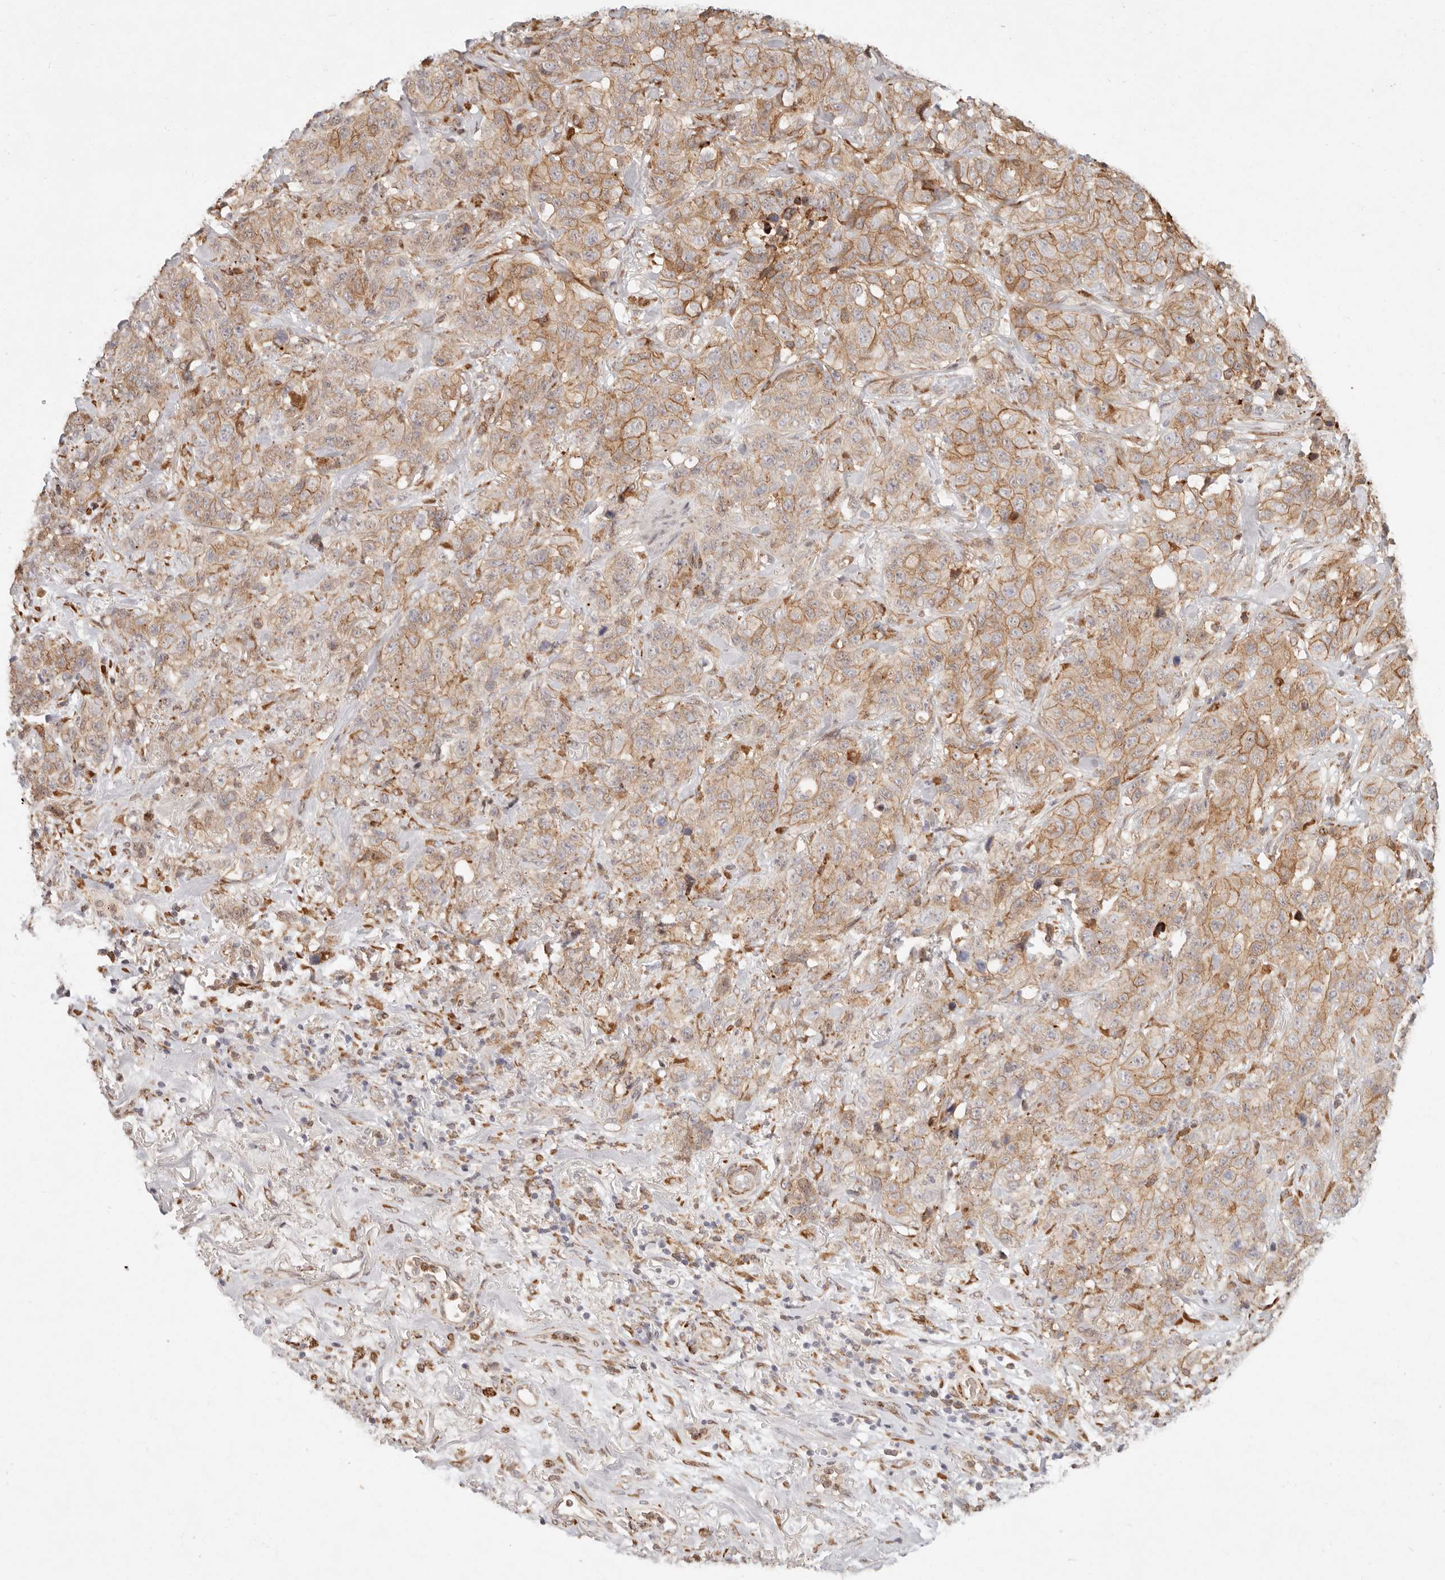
{"staining": {"intensity": "moderate", "quantity": ">75%", "location": "cytoplasmic/membranous"}, "tissue": "stomach cancer", "cell_type": "Tumor cells", "image_type": "cancer", "snomed": [{"axis": "morphology", "description": "Adenocarcinoma, NOS"}, {"axis": "topography", "description": "Stomach"}], "caption": "Tumor cells demonstrate medium levels of moderate cytoplasmic/membranous expression in about >75% of cells in adenocarcinoma (stomach).", "gene": "C1orf127", "patient": {"sex": "male", "age": 48}}